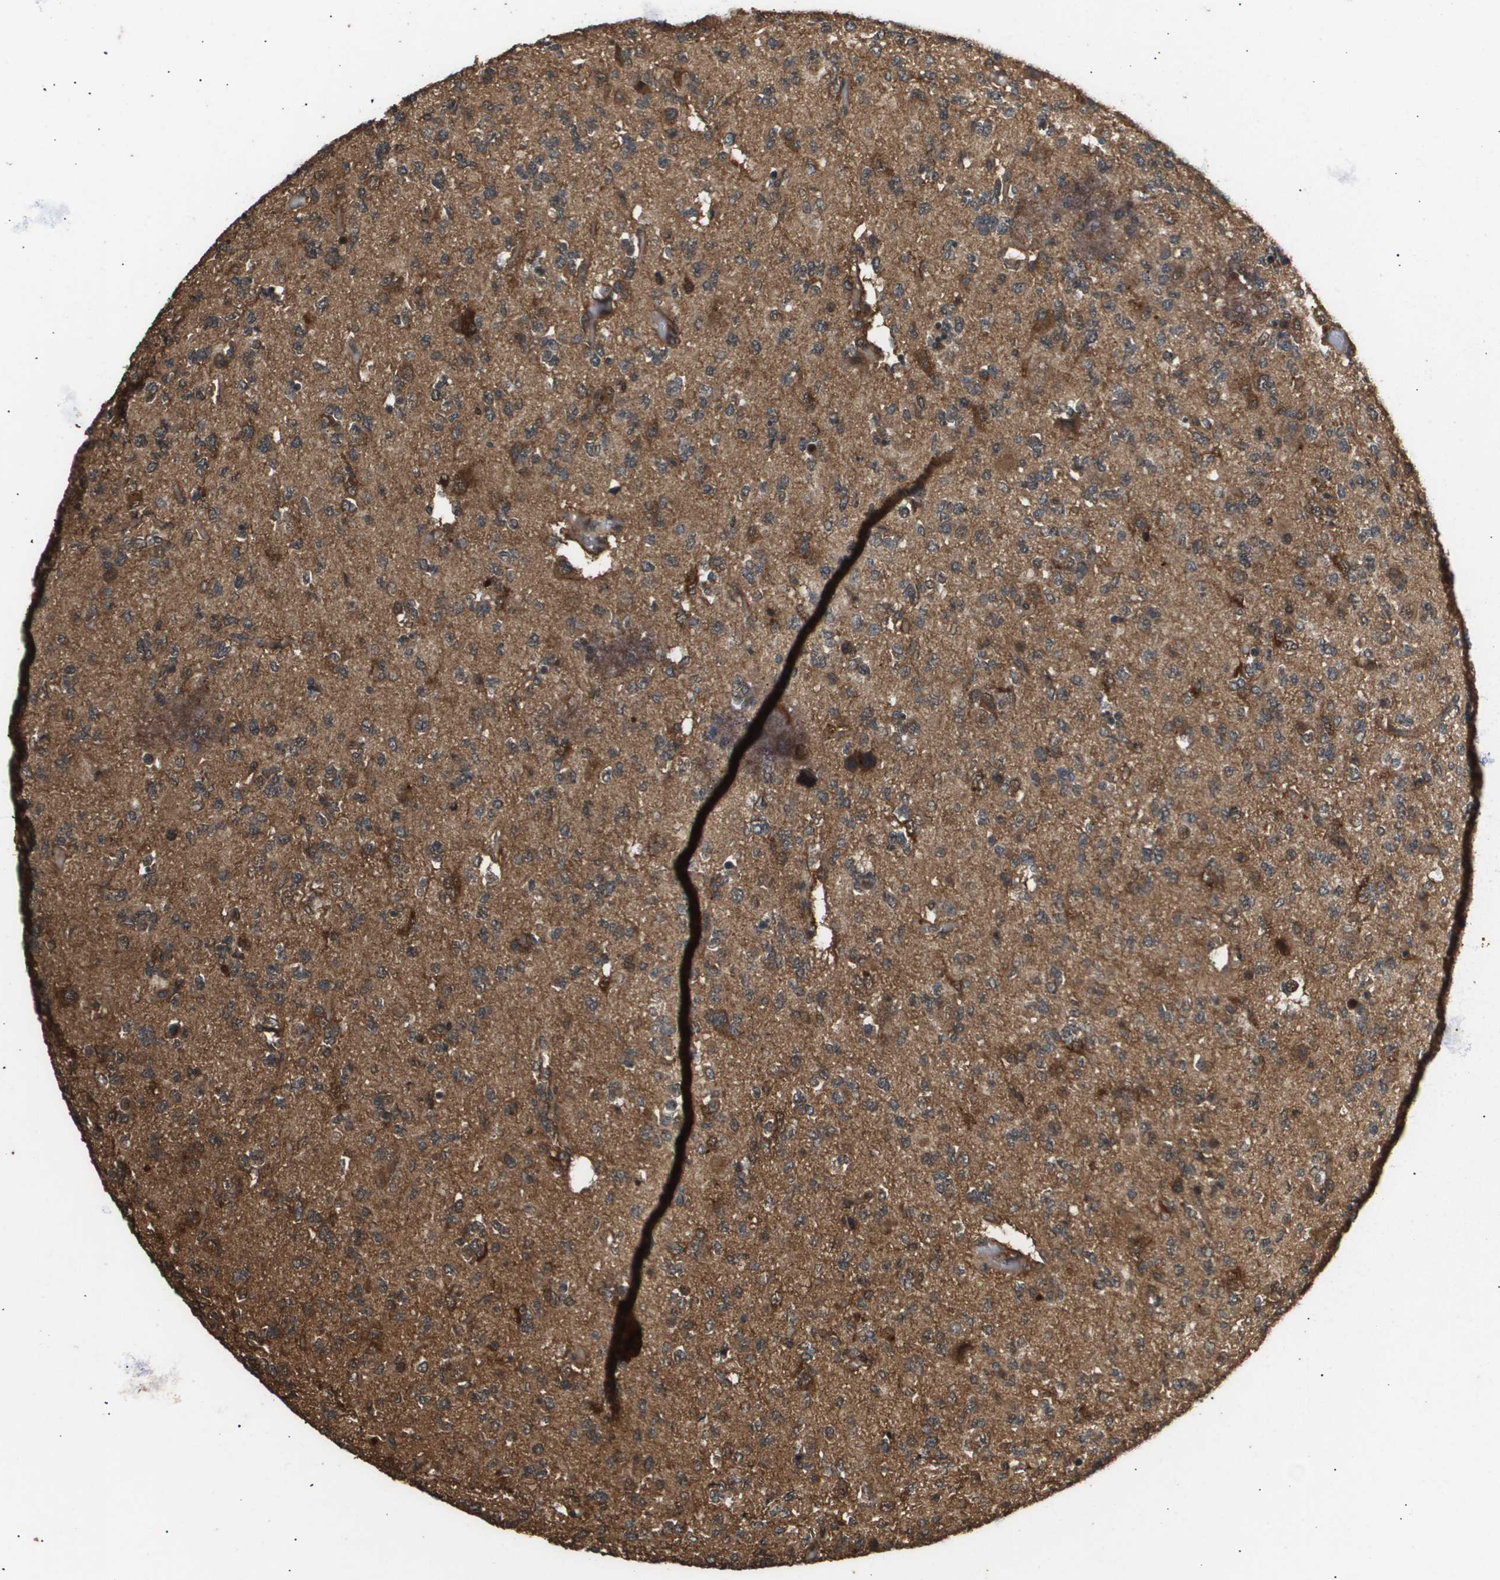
{"staining": {"intensity": "moderate", "quantity": "25%-75%", "location": "cytoplasmic/membranous"}, "tissue": "glioma", "cell_type": "Tumor cells", "image_type": "cancer", "snomed": [{"axis": "morphology", "description": "Glioma, malignant, Low grade"}, {"axis": "topography", "description": "Brain"}], "caption": "High-magnification brightfield microscopy of low-grade glioma (malignant) stained with DAB (brown) and counterstained with hematoxylin (blue). tumor cells exhibit moderate cytoplasmic/membranous positivity is seen in about25%-75% of cells.", "gene": "ING1", "patient": {"sex": "male", "age": 38}}